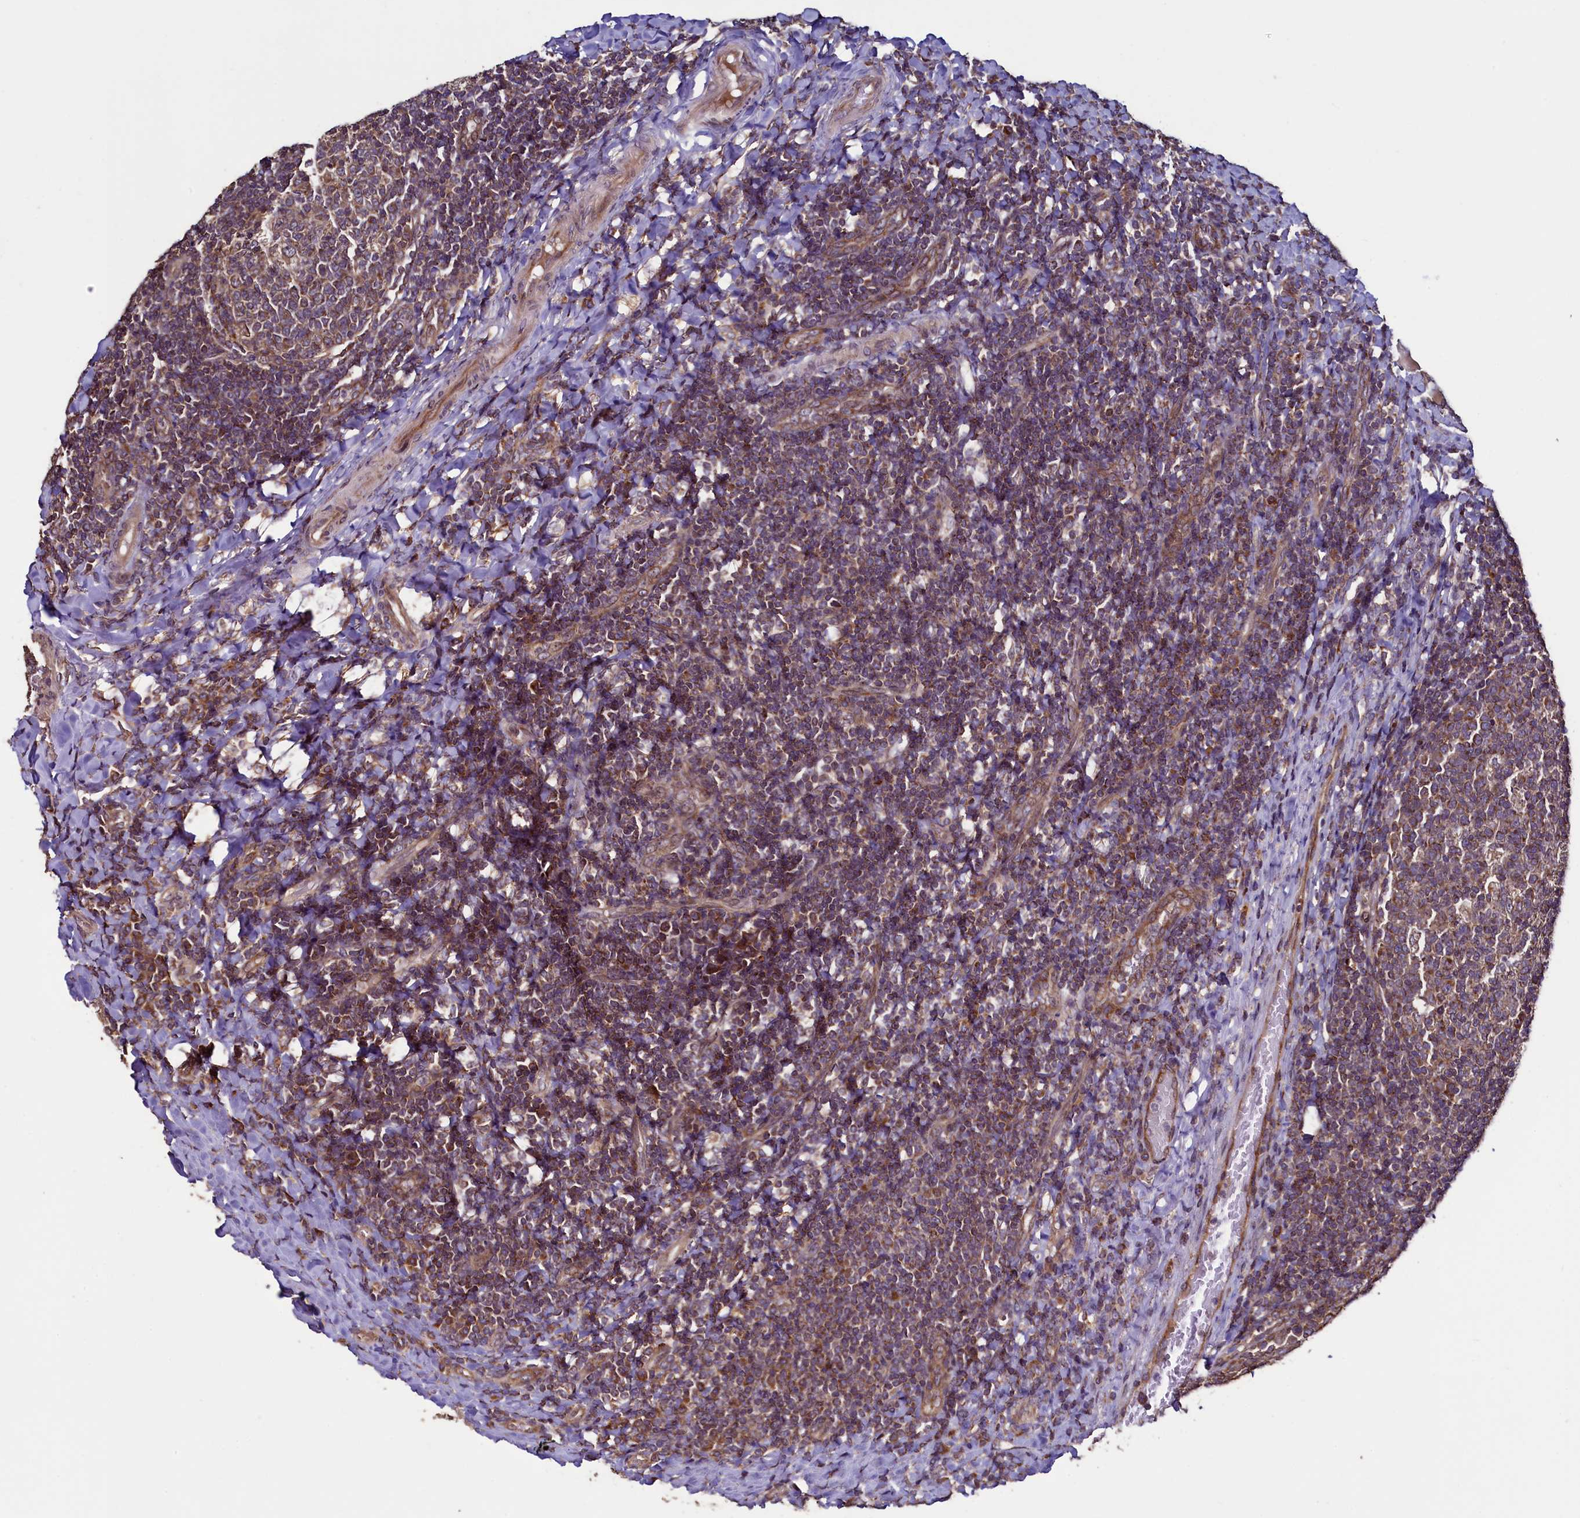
{"staining": {"intensity": "weak", "quantity": "<25%", "location": "cytoplasmic/membranous"}, "tissue": "tonsil", "cell_type": "Germinal center cells", "image_type": "normal", "snomed": [{"axis": "morphology", "description": "Normal tissue, NOS"}, {"axis": "topography", "description": "Tonsil"}], "caption": "An image of tonsil stained for a protein demonstrates no brown staining in germinal center cells.", "gene": "RBFA", "patient": {"sex": "female", "age": 19}}